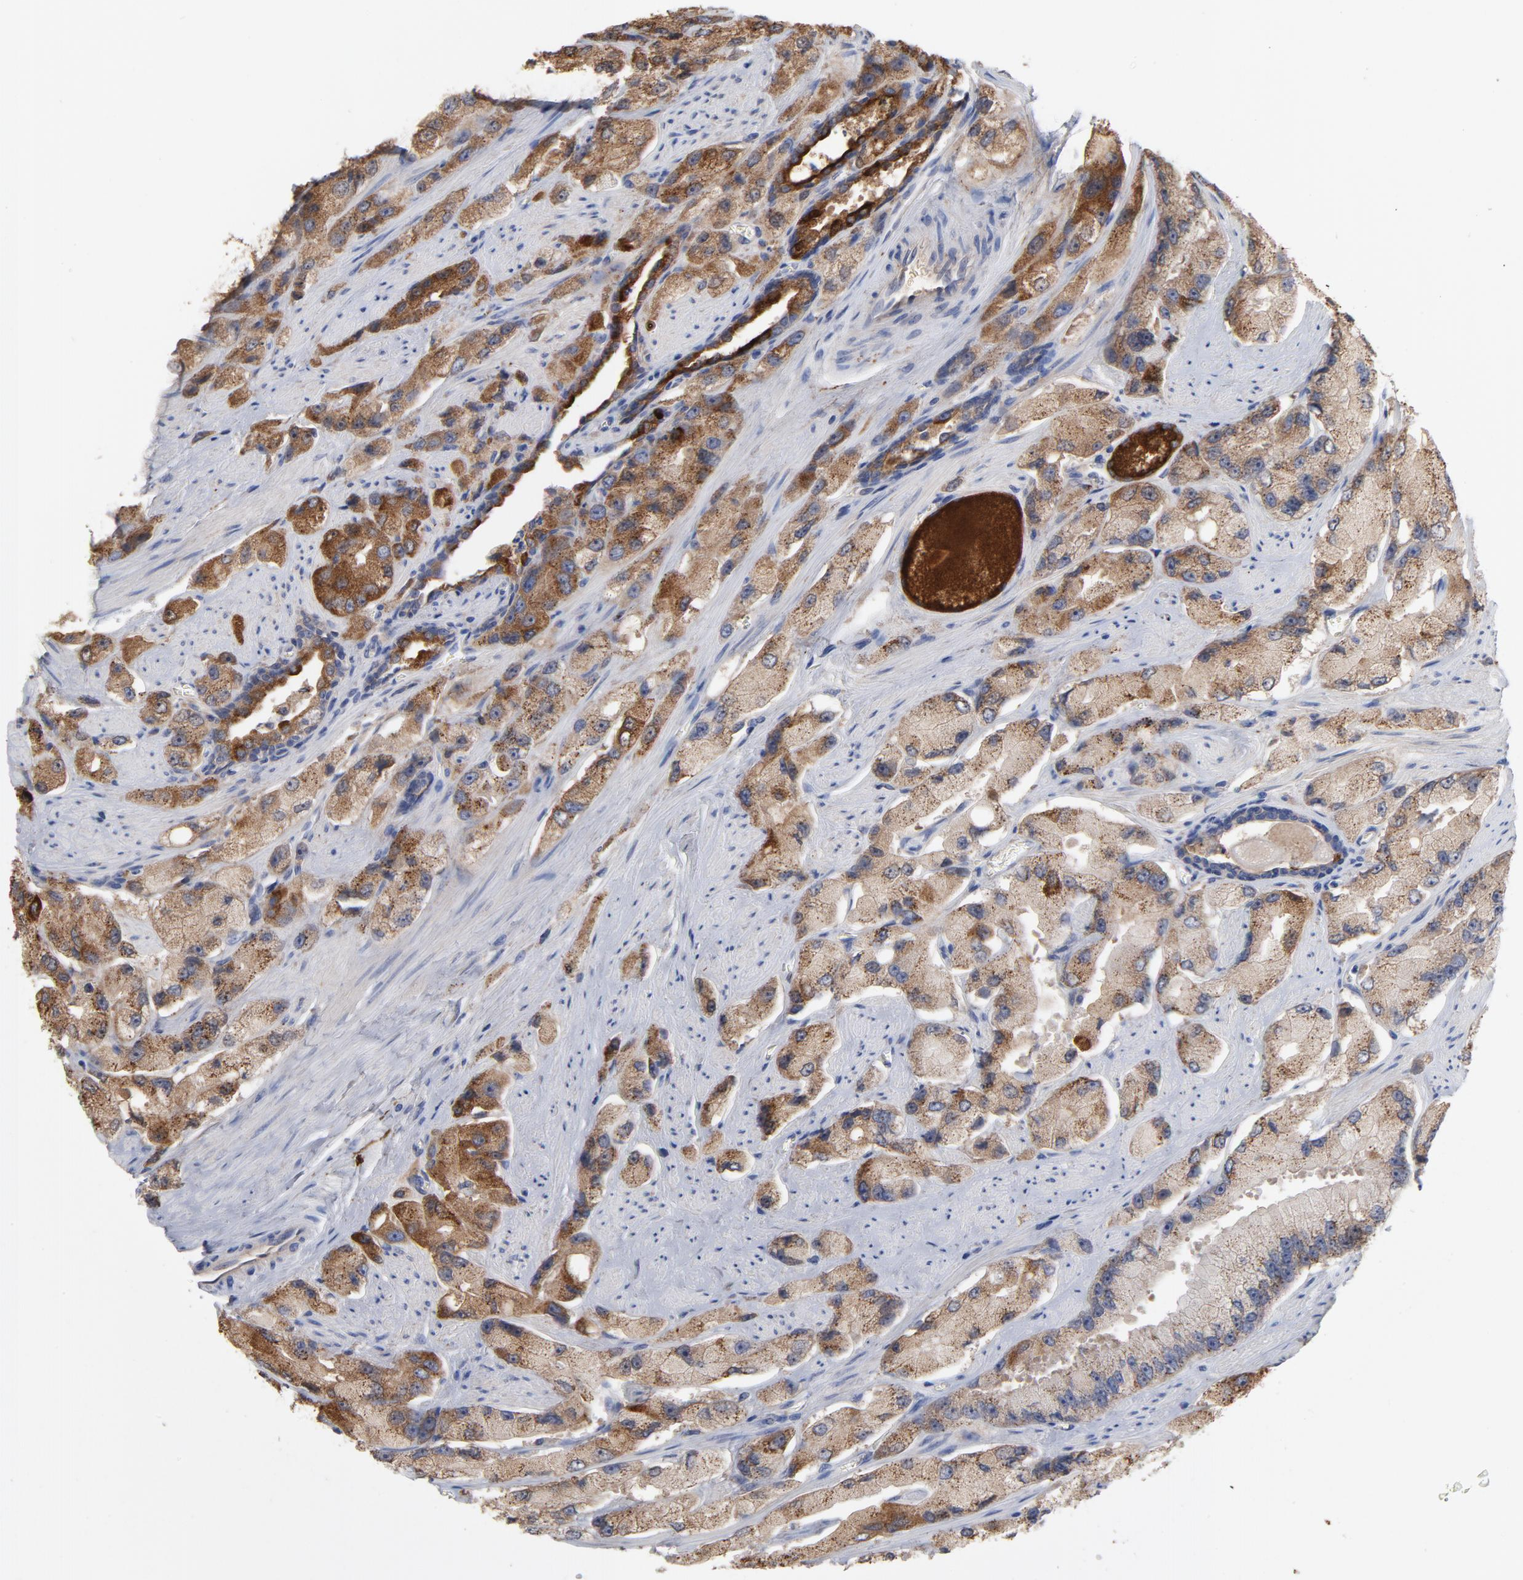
{"staining": {"intensity": "moderate", "quantity": ">75%", "location": "cytoplasmic/membranous"}, "tissue": "prostate cancer", "cell_type": "Tumor cells", "image_type": "cancer", "snomed": [{"axis": "morphology", "description": "Adenocarcinoma, High grade"}, {"axis": "topography", "description": "Prostate"}], "caption": "Prostate cancer stained with a brown dye displays moderate cytoplasmic/membranous positive staining in approximately >75% of tumor cells.", "gene": "CPE", "patient": {"sex": "male", "age": 58}}